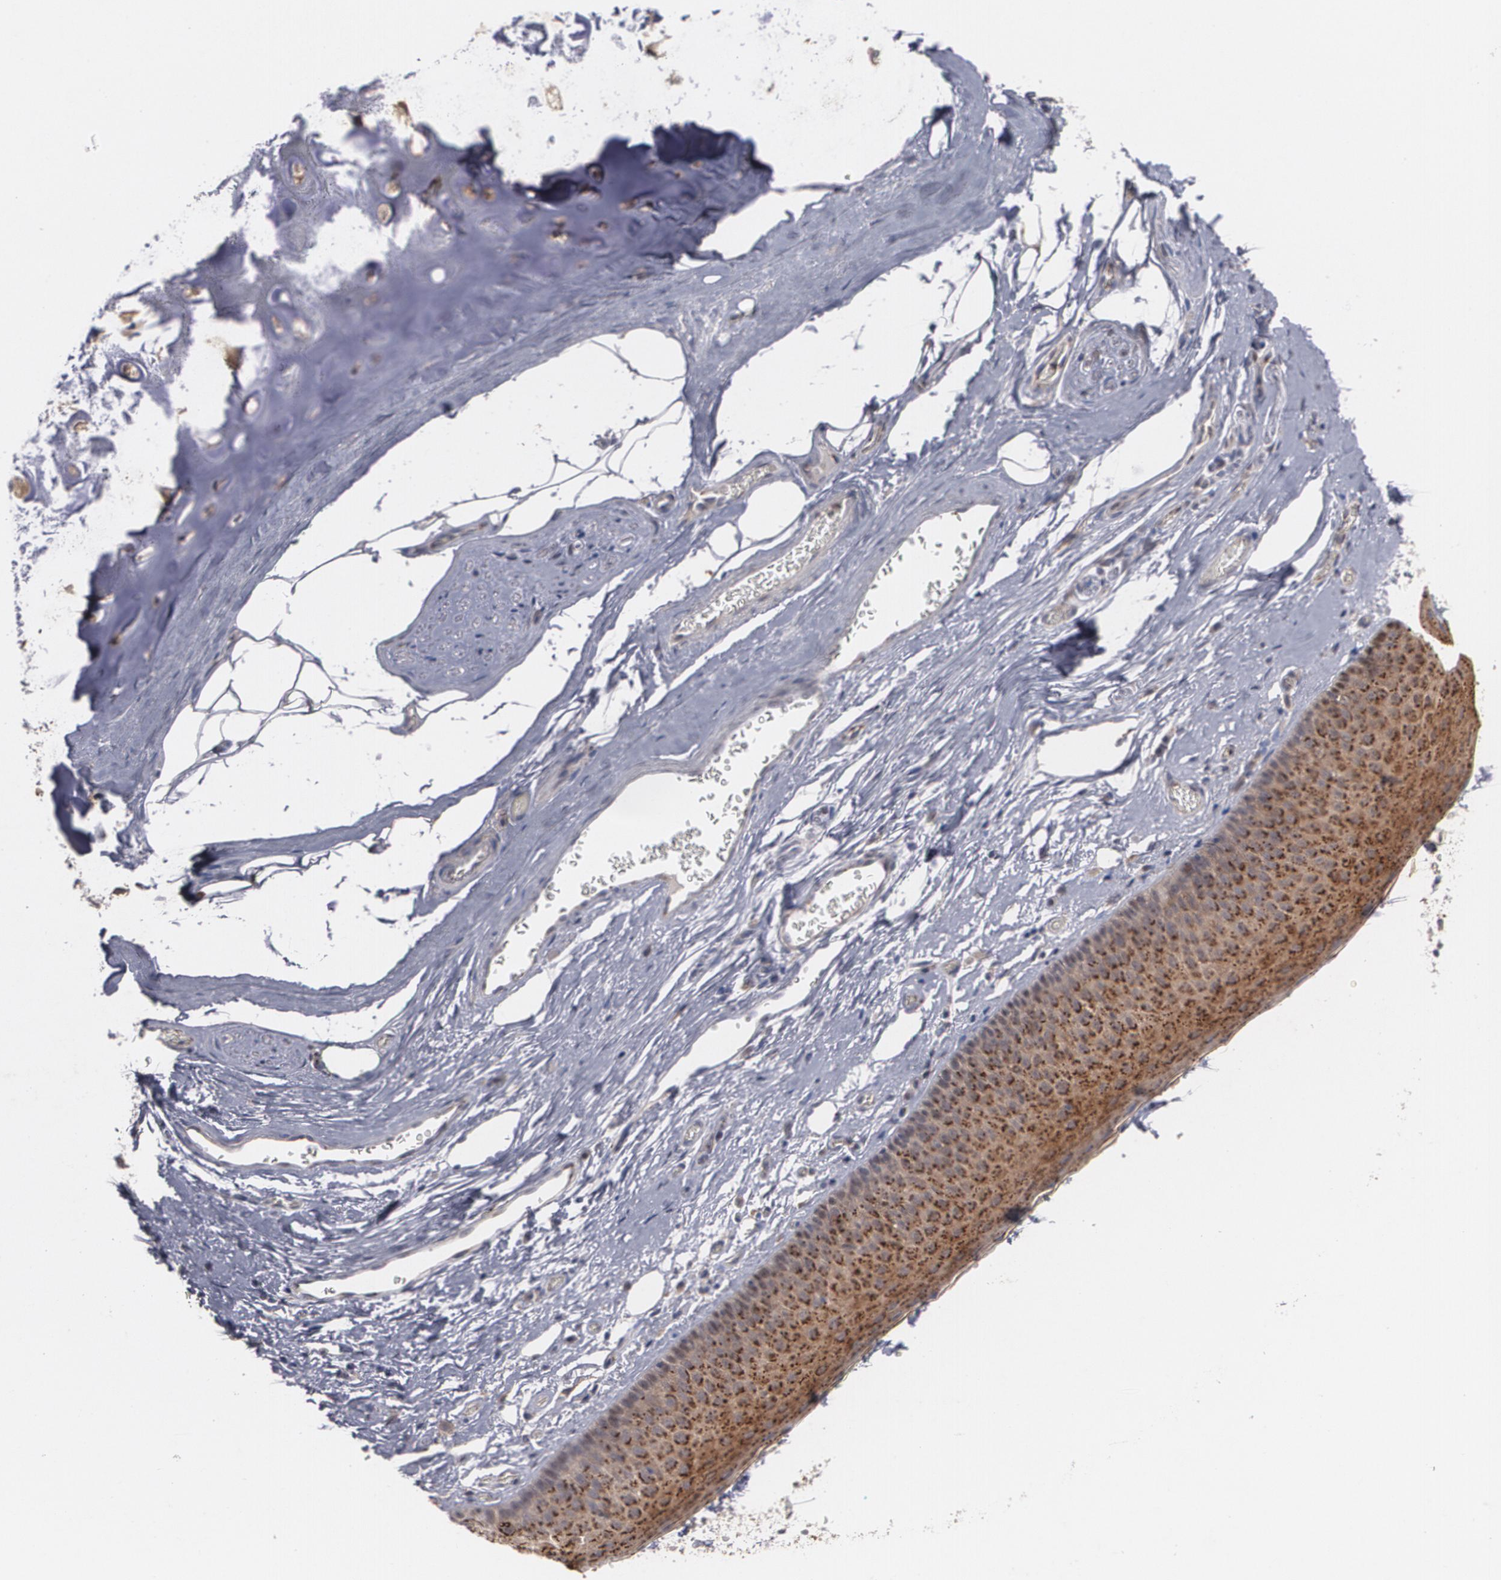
{"staining": {"intensity": "strong", "quantity": ">75%", "location": "cytoplasmic/membranous"}, "tissue": "nasopharynx", "cell_type": "Respiratory epithelial cells", "image_type": "normal", "snomed": [{"axis": "morphology", "description": "Normal tissue, NOS"}, {"axis": "topography", "description": "Nasopharynx"}], "caption": "Nasopharynx stained with a brown dye demonstrates strong cytoplasmic/membranous positive staining in approximately >75% of respiratory epithelial cells.", "gene": "HTT", "patient": {"sex": "male", "age": 56}}